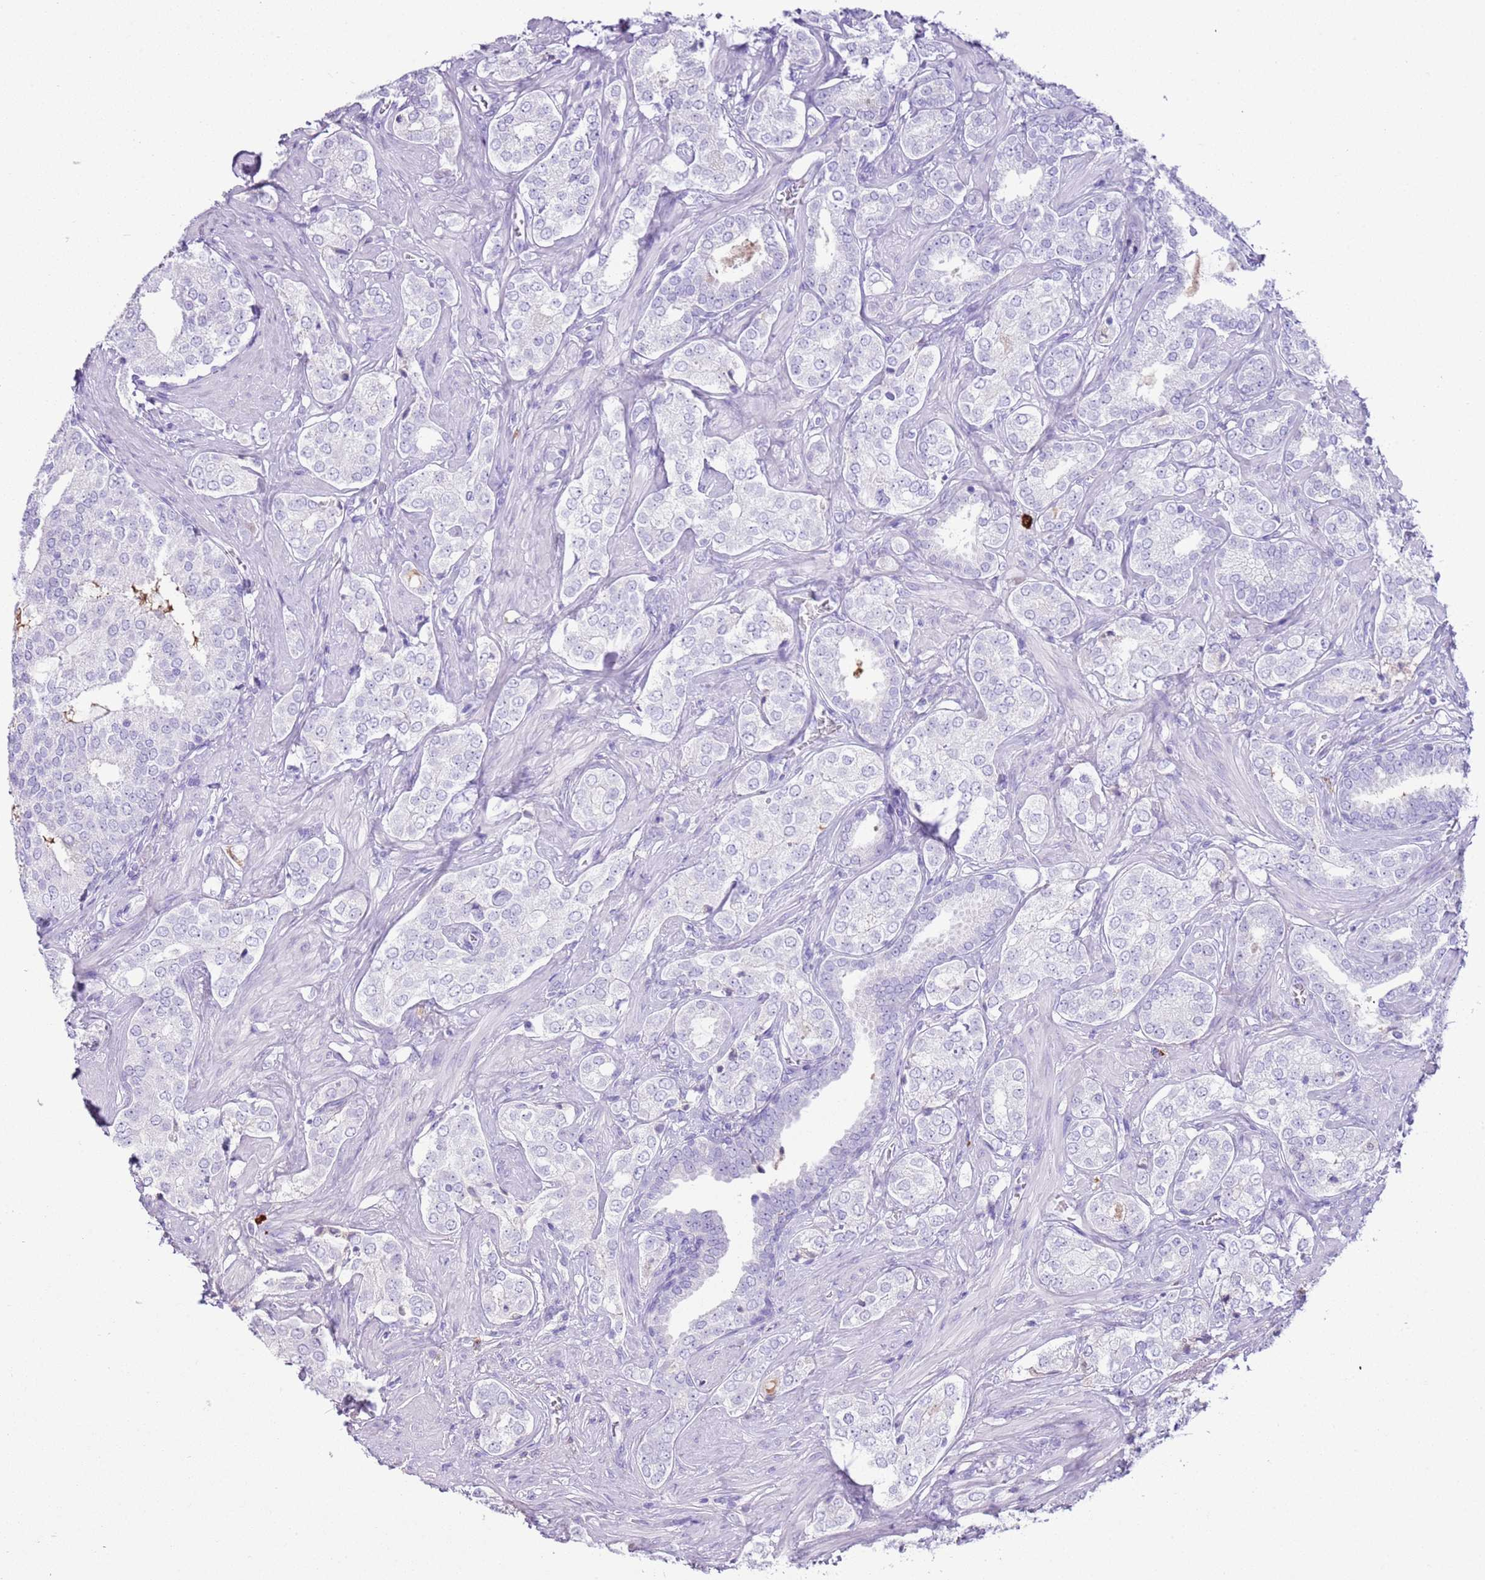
{"staining": {"intensity": "negative", "quantity": "none", "location": "none"}, "tissue": "prostate cancer", "cell_type": "Tumor cells", "image_type": "cancer", "snomed": [{"axis": "morphology", "description": "Adenocarcinoma, High grade"}, {"axis": "topography", "description": "Prostate"}], "caption": "Tumor cells are negative for protein expression in human adenocarcinoma (high-grade) (prostate).", "gene": "IGKV3D-11", "patient": {"sex": "male", "age": 71}}